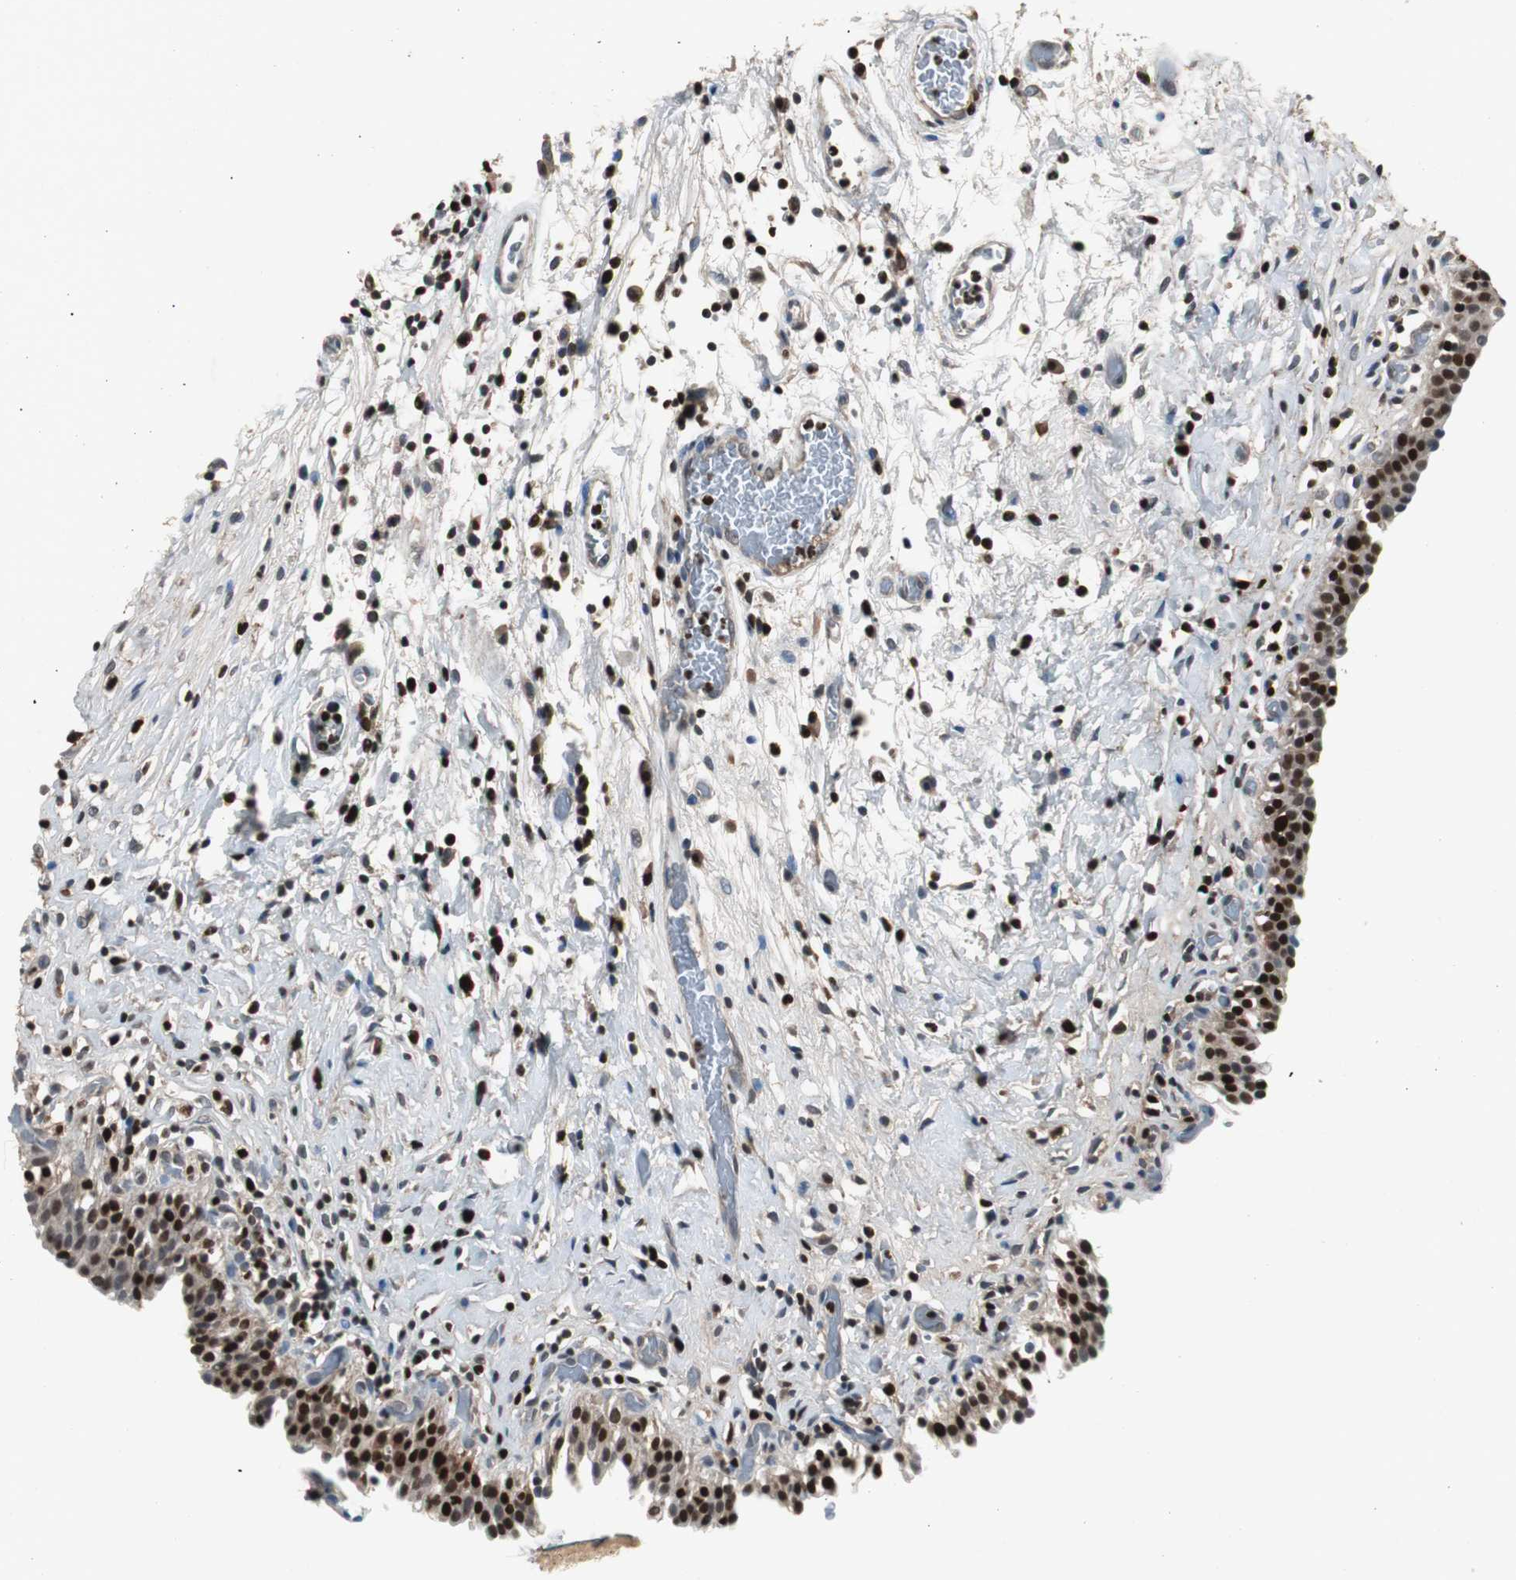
{"staining": {"intensity": "strong", "quantity": ">75%", "location": "nuclear"}, "tissue": "urinary bladder", "cell_type": "Urothelial cells", "image_type": "normal", "snomed": [{"axis": "morphology", "description": "Normal tissue, NOS"}, {"axis": "topography", "description": "Urinary bladder"}], "caption": "Immunohistochemical staining of benign urinary bladder displays strong nuclear protein staining in approximately >75% of urothelial cells.", "gene": "FEN1", "patient": {"sex": "male", "age": 51}}